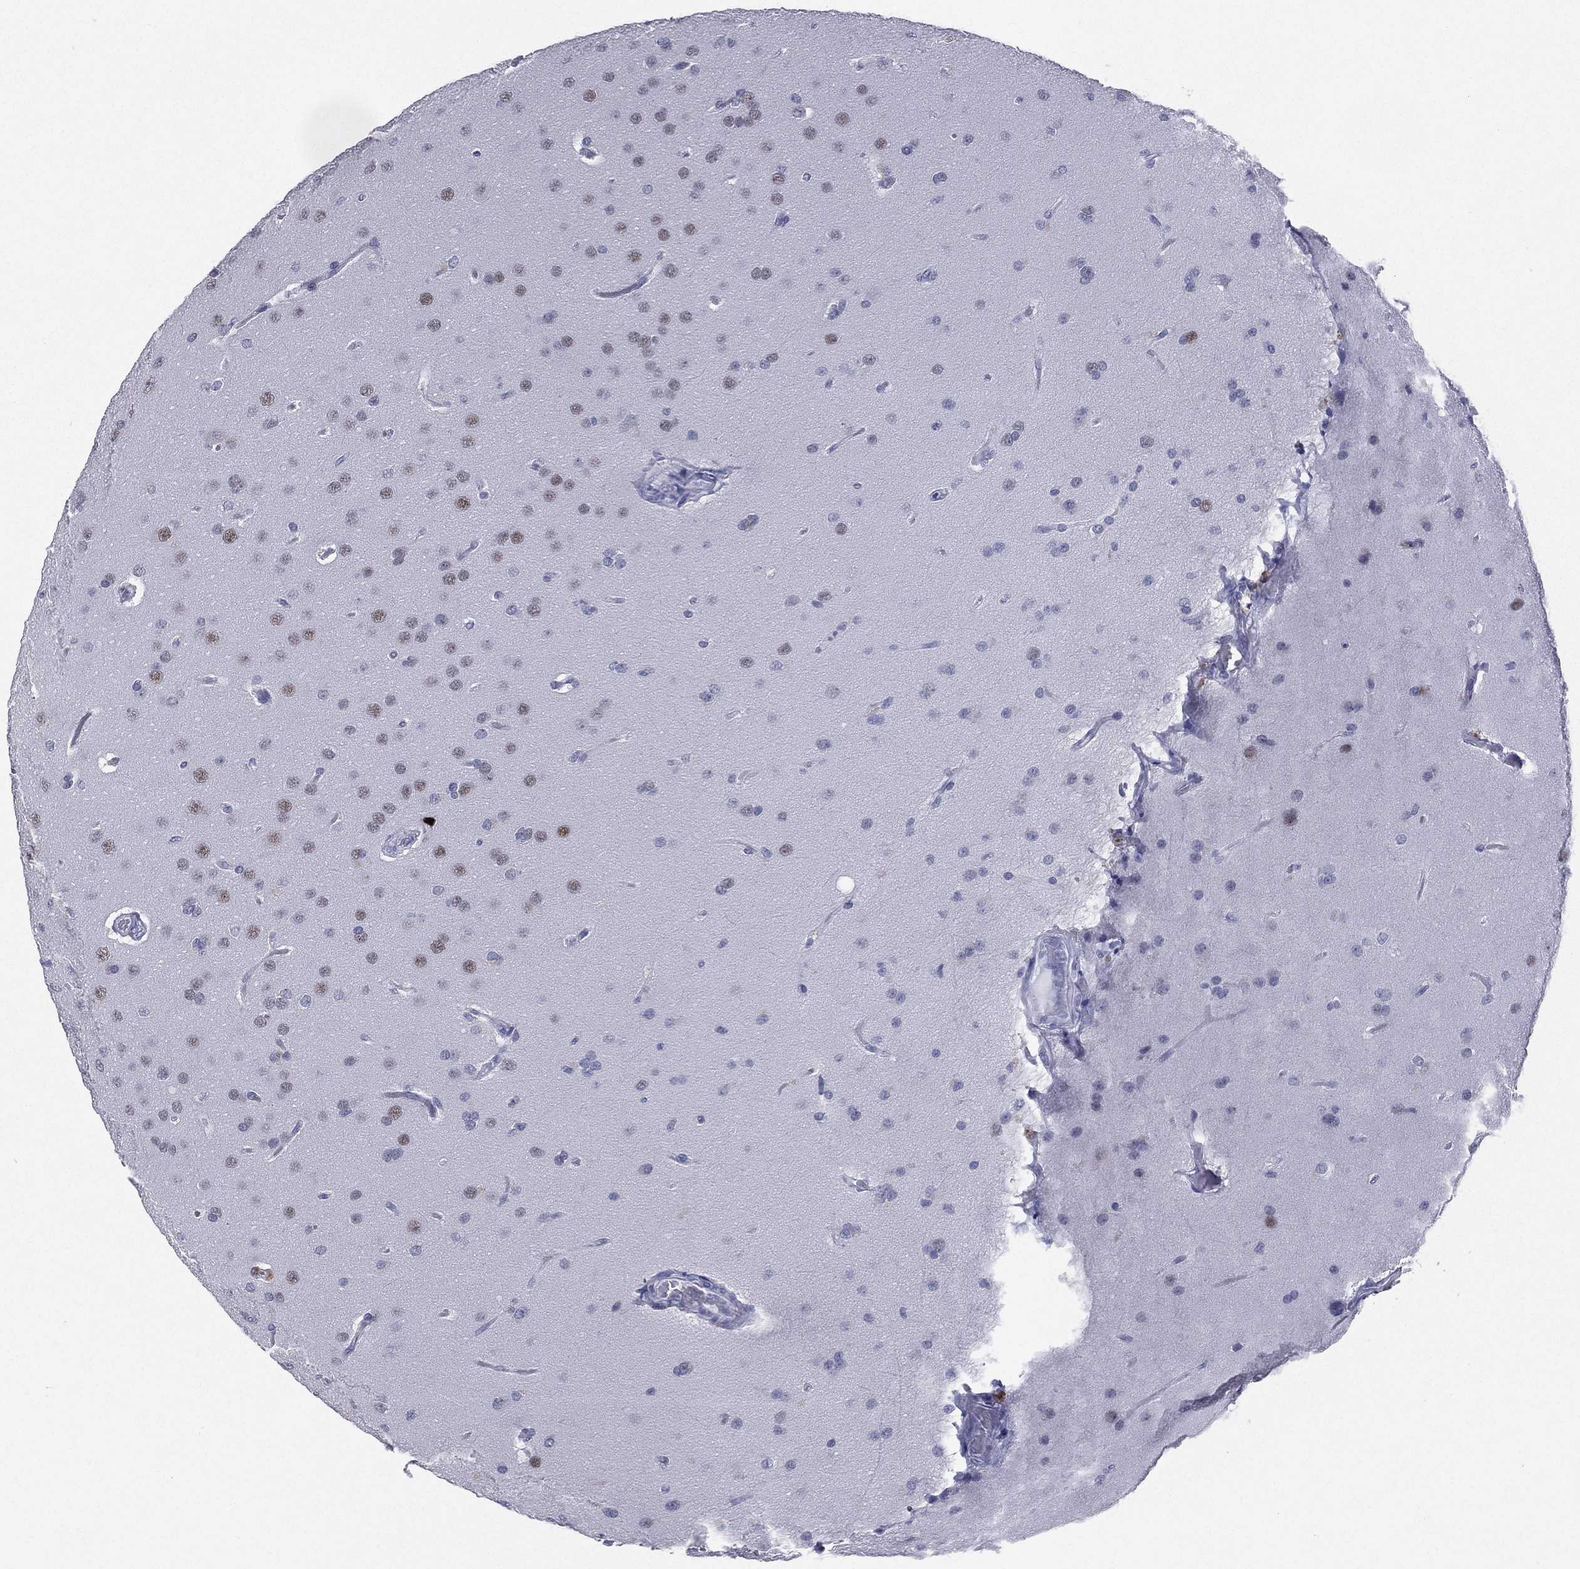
{"staining": {"intensity": "negative", "quantity": "none", "location": "none"}, "tissue": "glioma", "cell_type": "Tumor cells", "image_type": "cancer", "snomed": [{"axis": "morphology", "description": "Glioma, malignant, Low grade"}, {"axis": "topography", "description": "Brain"}], "caption": "DAB (3,3'-diaminobenzidine) immunohistochemical staining of human glioma demonstrates no significant staining in tumor cells.", "gene": "HLA-DOA", "patient": {"sex": "female", "age": 32}}